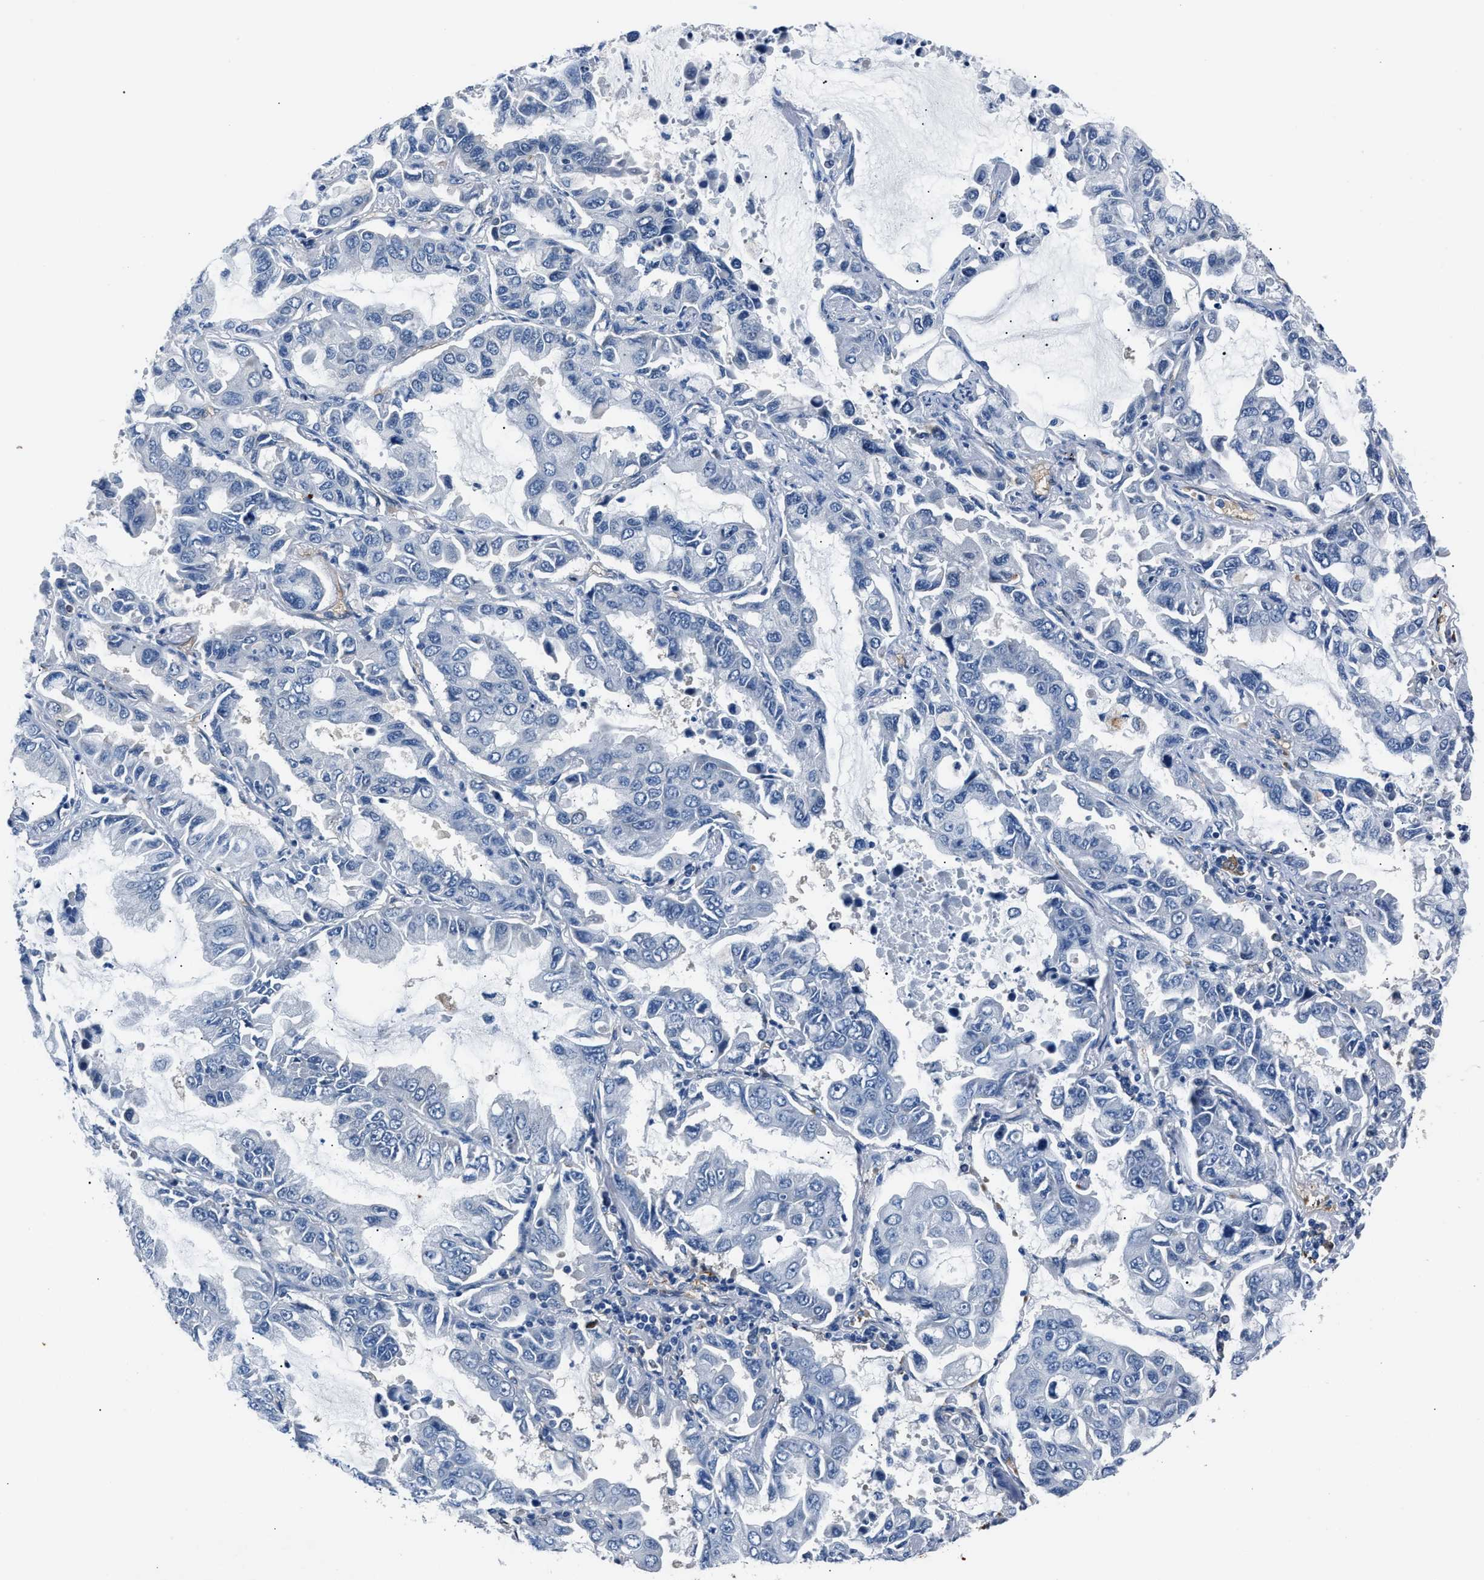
{"staining": {"intensity": "negative", "quantity": "none", "location": "none"}, "tissue": "lung cancer", "cell_type": "Tumor cells", "image_type": "cancer", "snomed": [{"axis": "morphology", "description": "Adenocarcinoma, NOS"}, {"axis": "topography", "description": "Lung"}], "caption": "A histopathology image of human lung adenocarcinoma is negative for staining in tumor cells.", "gene": "PPA1", "patient": {"sex": "male", "age": 64}}